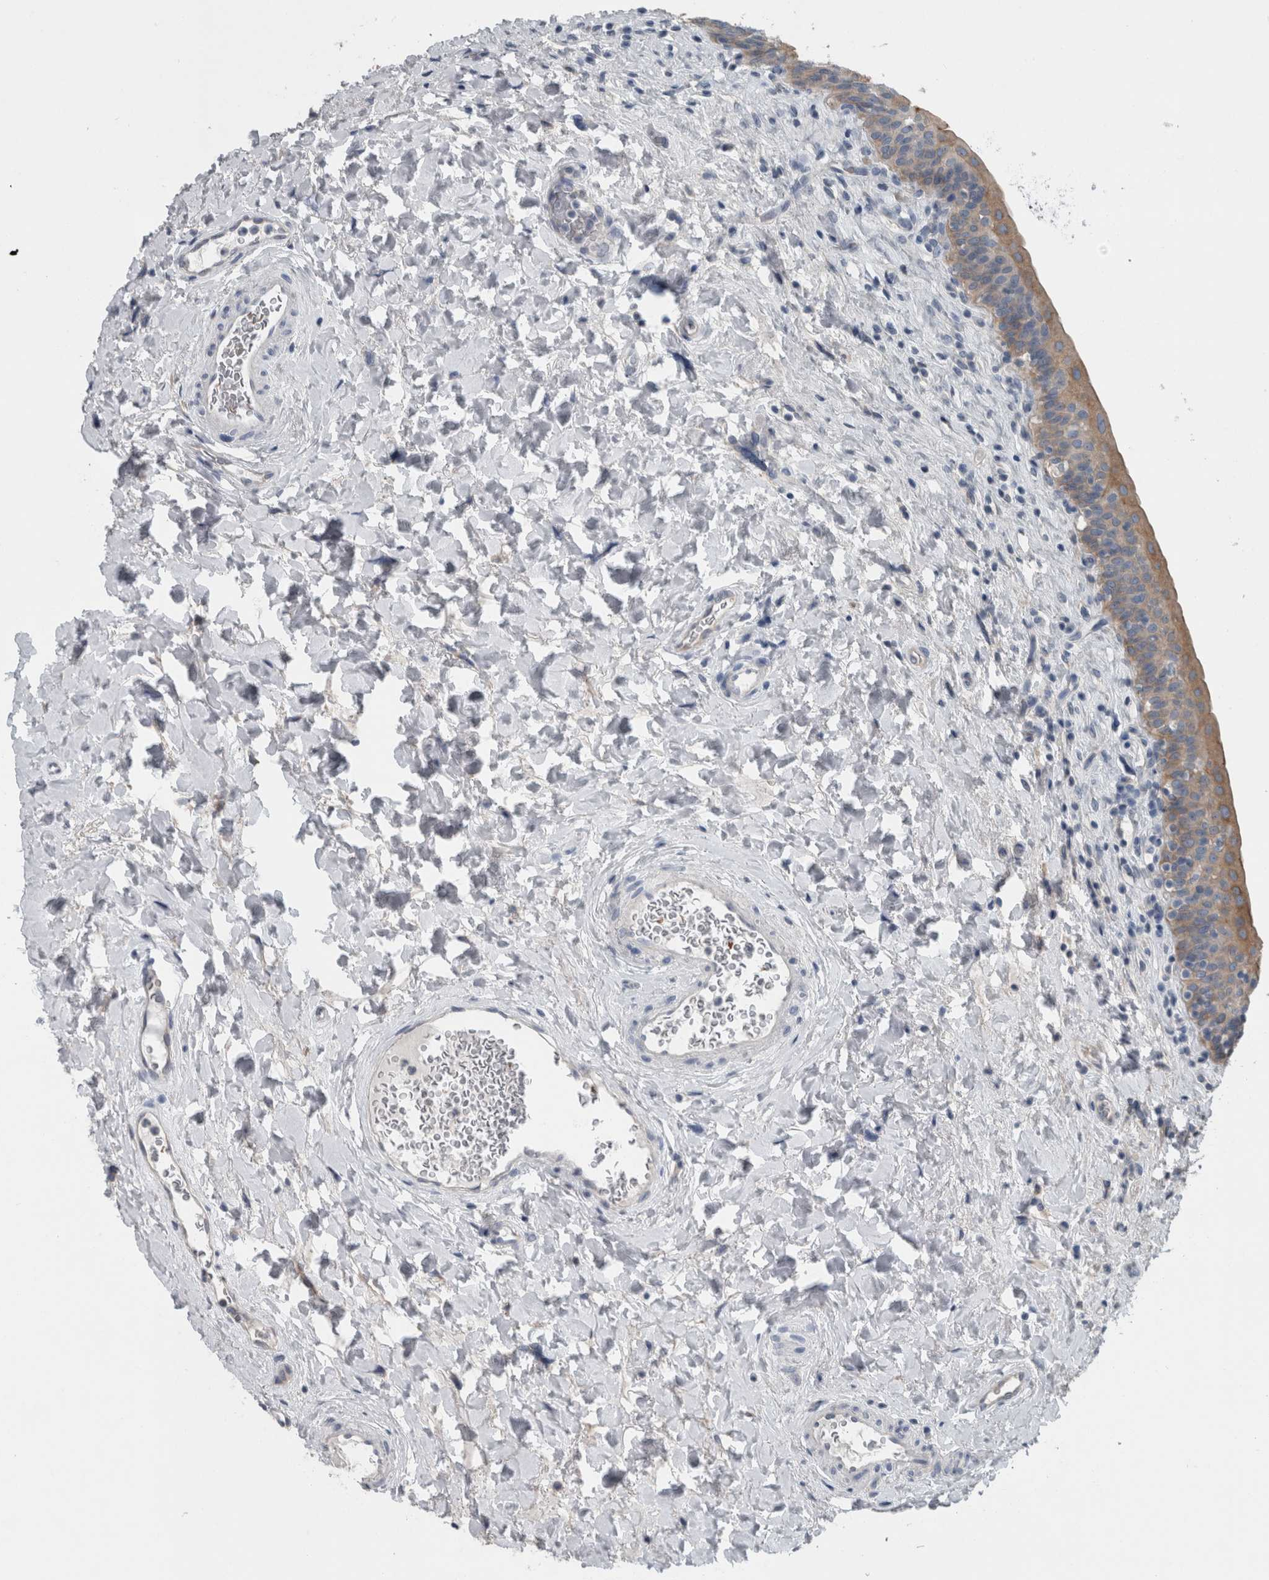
{"staining": {"intensity": "moderate", "quantity": "<25%", "location": "cytoplasmic/membranous"}, "tissue": "urinary bladder", "cell_type": "Urothelial cells", "image_type": "normal", "snomed": [{"axis": "morphology", "description": "Normal tissue, NOS"}, {"axis": "topography", "description": "Urinary bladder"}], "caption": "Urinary bladder stained with immunohistochemistry (IHC) shows moderate cytoplasmic/membranous staining in about <25% of urothelial cells. (brown staining indicates protein expression, while blue staining denotes nuclei).", "gene": "SH3GL2", "patient": {"sex": "male", "age": 83}}